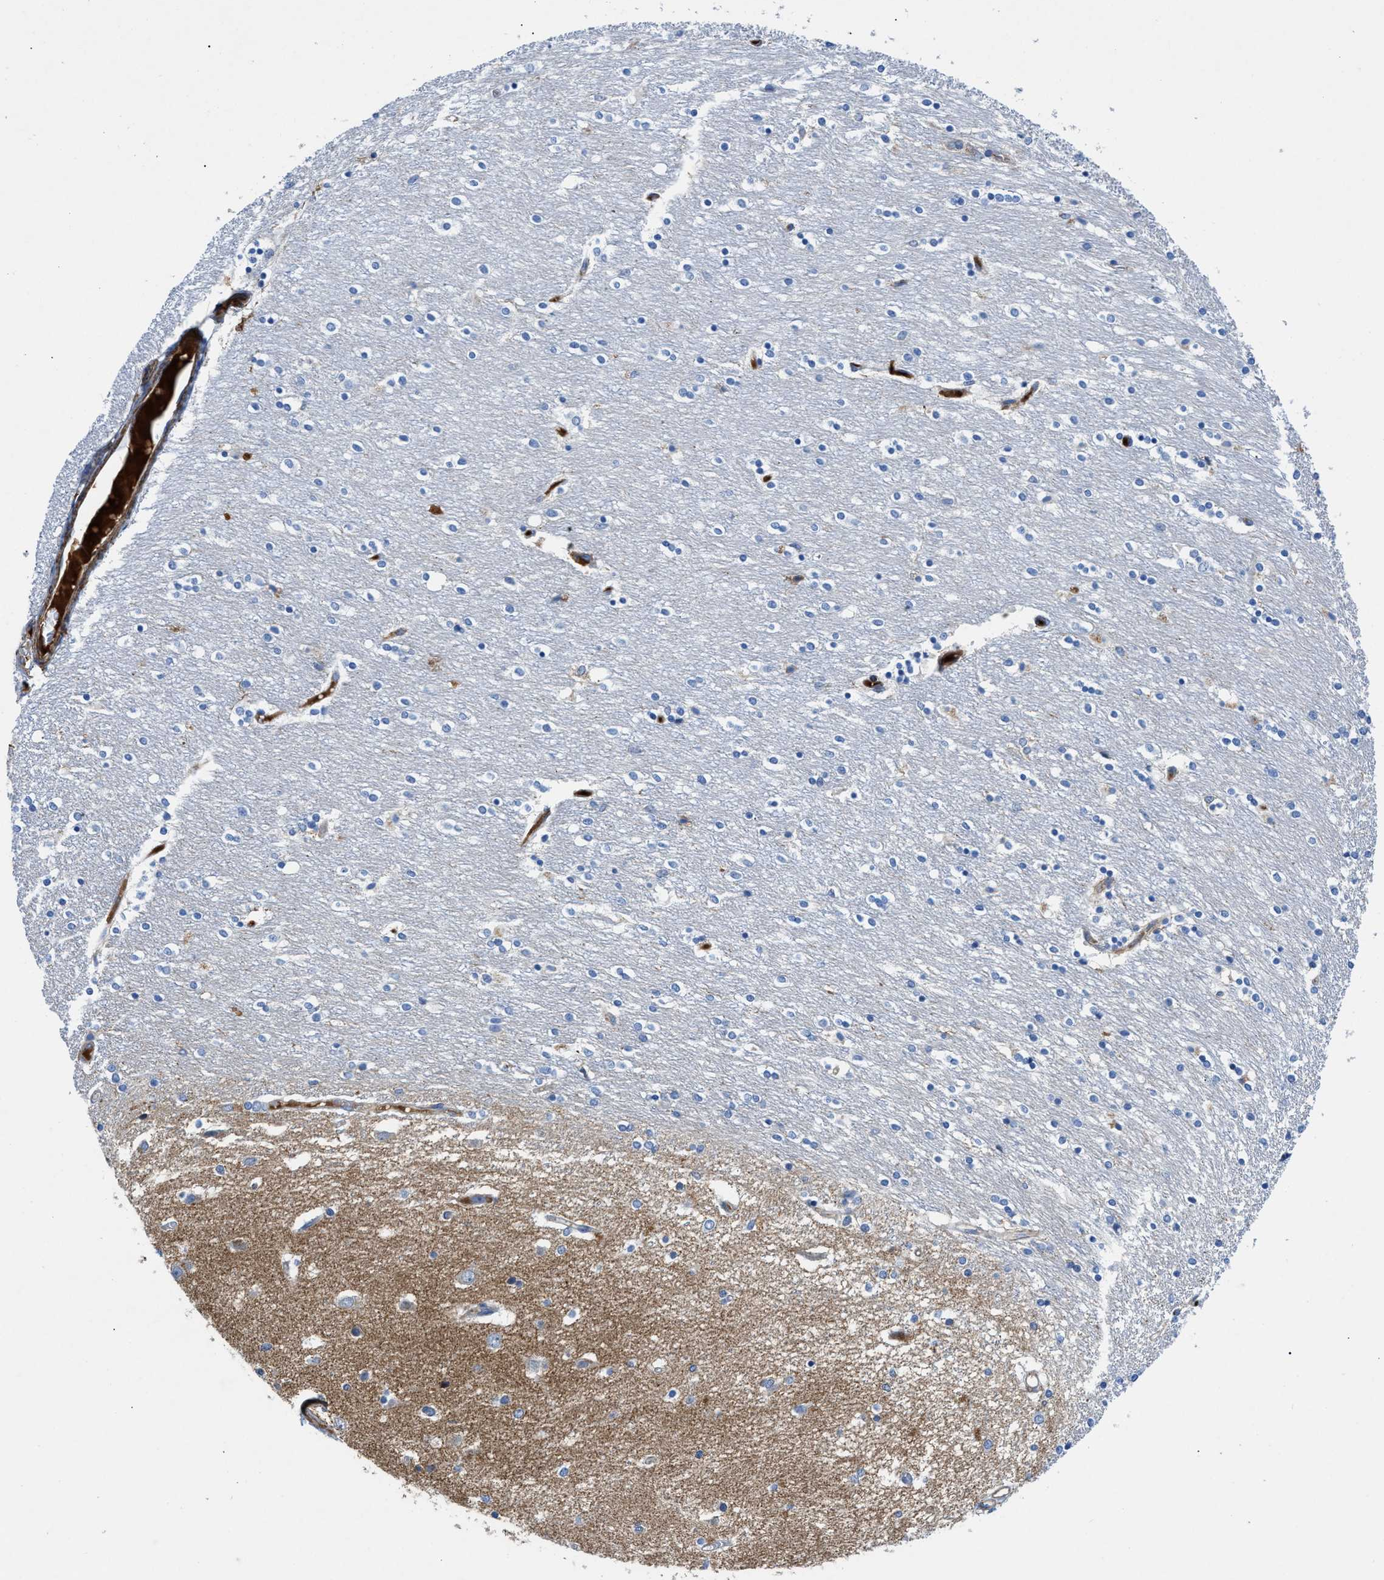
{"staining": {"intensity": "negative", "quantity": "none", "location": "none"}, "tissue": "caudate", "cell_type": "Glial cells", "image_type": "normal", "snomed": [{"axis": "morphology", "description": "Normal tissue, NOS"}, {"axis": "topography", "description": "Lateral ventricle wall"}], "caption": "Immunohistochemical staining of unremarkable human caudate demonstrates no significant expression in glial cells.", "gene": "ATP6V0D1", "patient": {"sex": "female", "age": 54}}